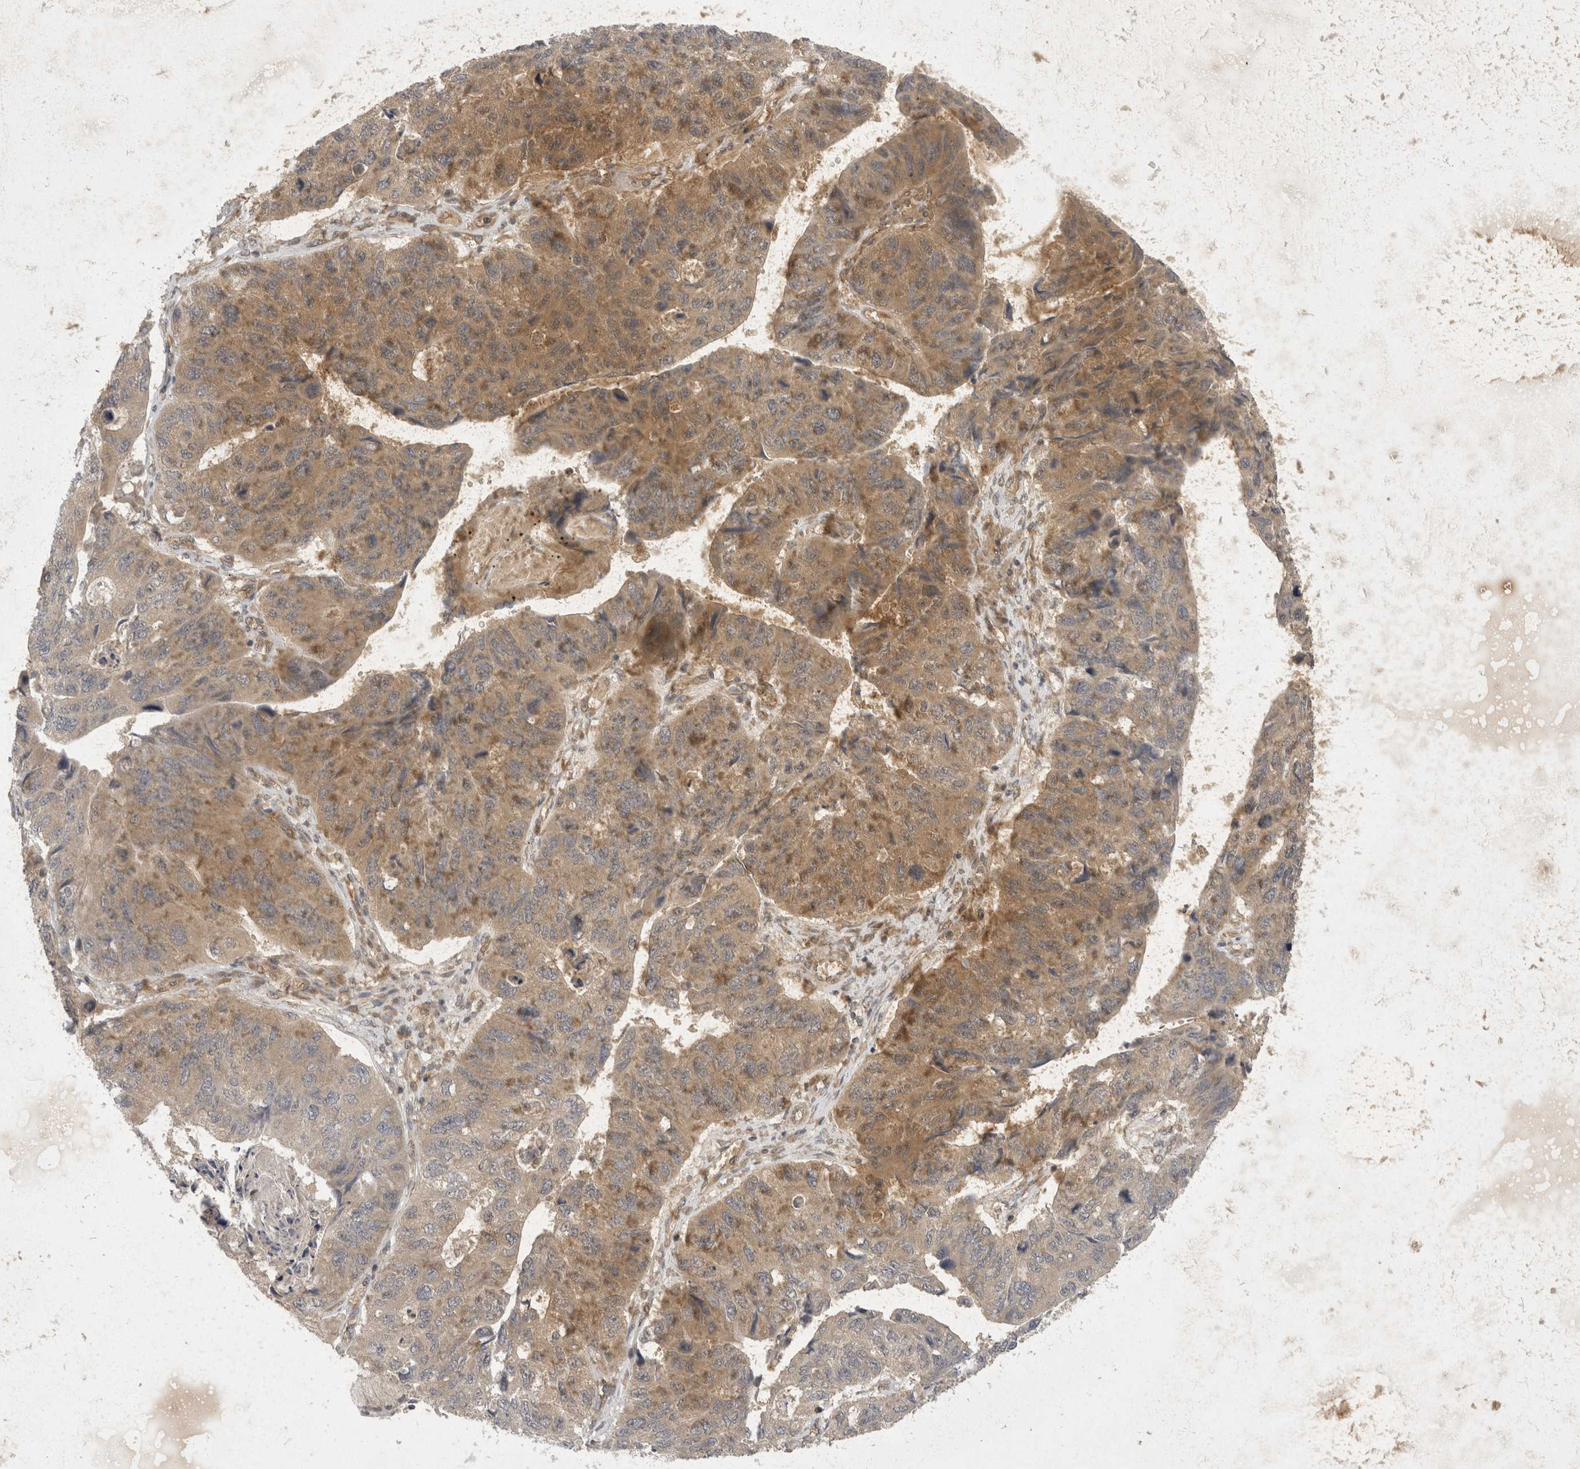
{"staining": {"intensity": "moderate", "quantity": ">75%", "location": "cytoplasmic/membranous"}, "tissue": "stomach cancer", "cell_type": "Tumor cells", "image_type": "cancer", "snomed": [{"axis": "morphology", "description": "Adenocarcinoma, NOS"}, {"axis": "topography", "description": "Stomach"}], "caption": "This is a photomicrograph of immunohistochemistry (IHC) staining of stomach cancer (adenocarcinoma), which shows moderate positivity in the cytoplasmic/membranous of tumor cells.", "gene": "EIF4G3", "patient": {"sex": "male", "age": 59}}